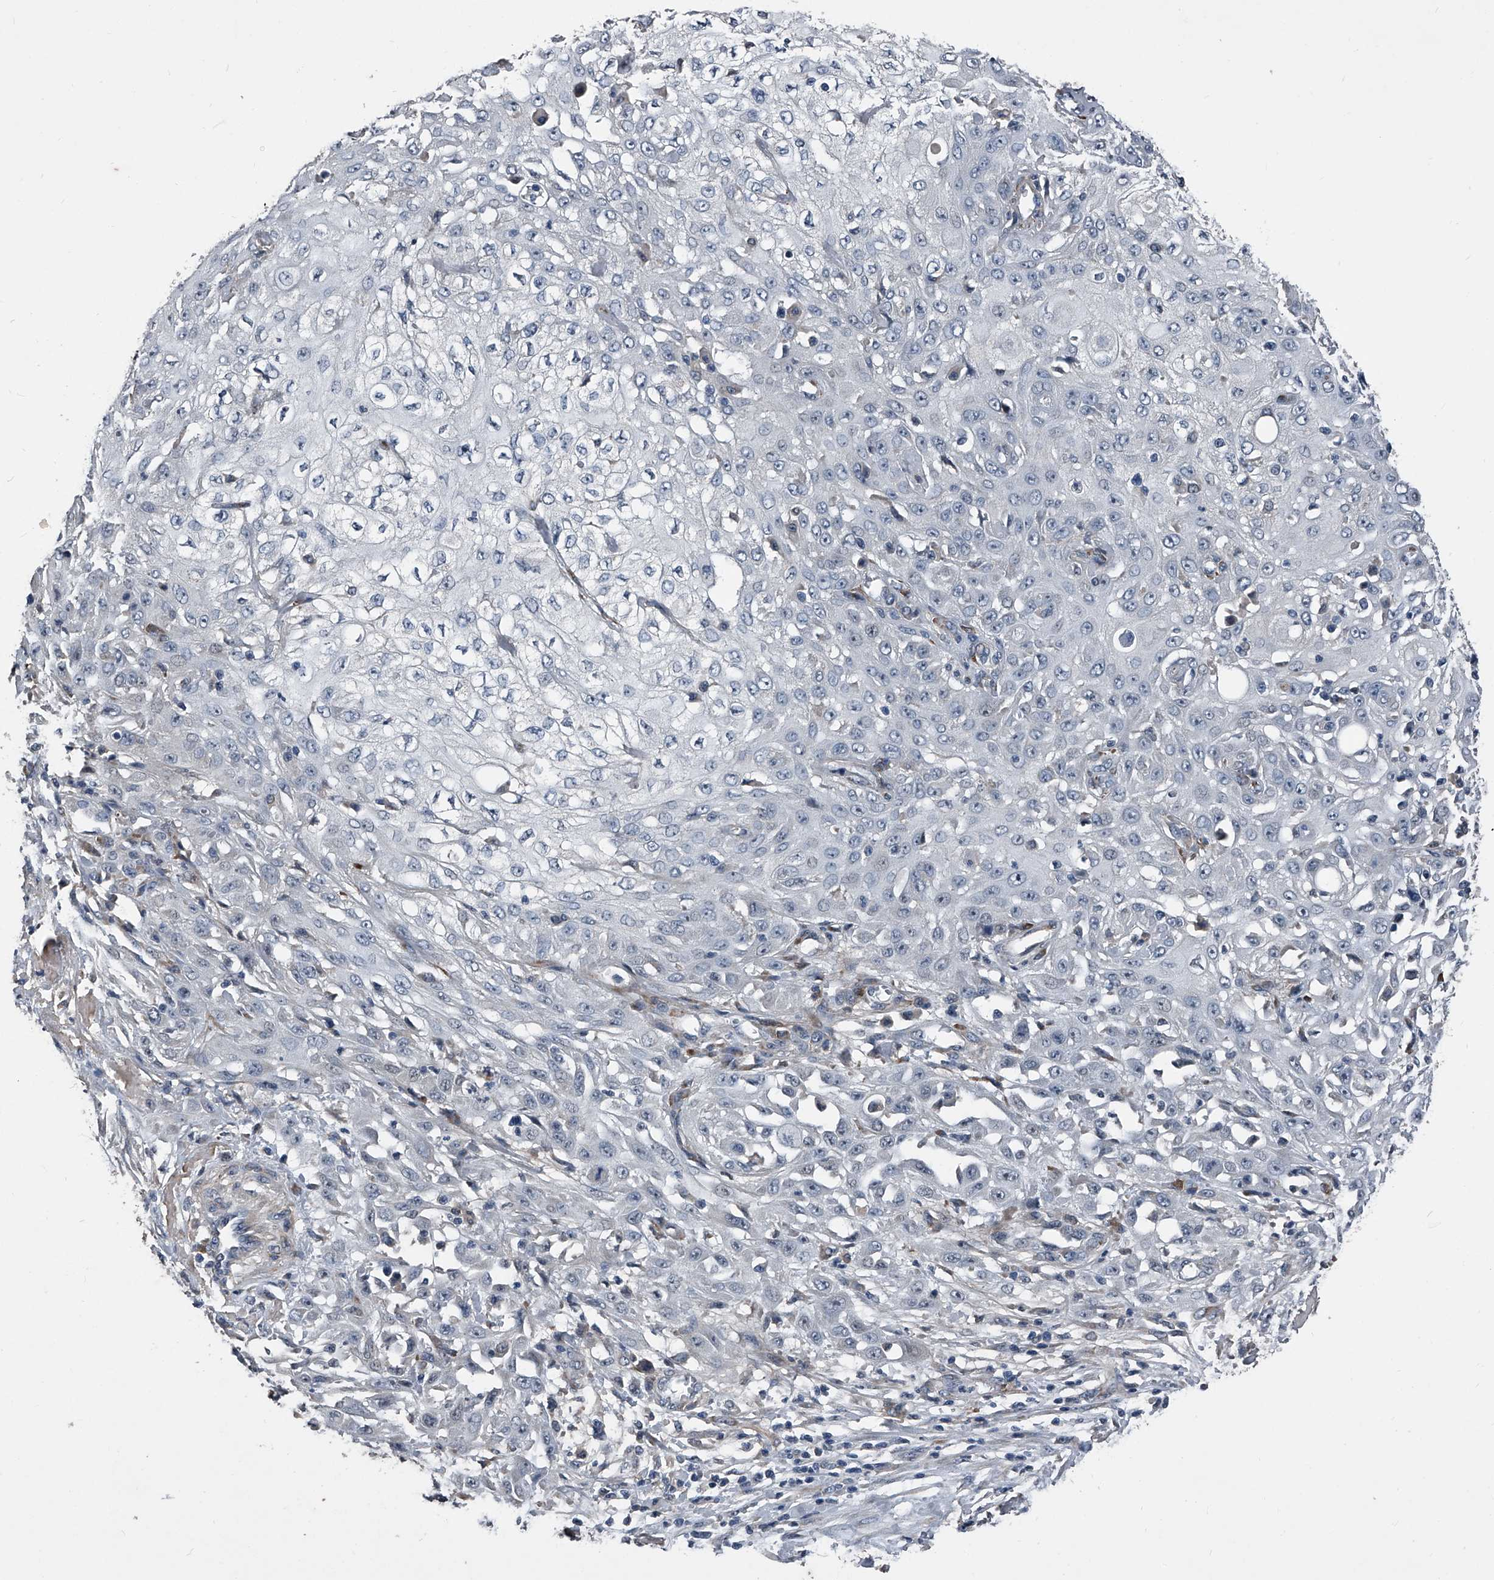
{"staining": {"intensity": "negative", "quantity": "none", "location": "none"}, "tissue": "skin cancer", "cell_type": "Tumor cells", "image_type": "cancer", "snomed": [{"axis": "morphology", "description": "Squamous cell carcinoma, NOS"}, {"axis": "morphology", "description": "Squamous cell carcinoma, metastatic, NOS"}, {"axis": "topography", "description": "Skin"}, {"axis": "topography", "description": "Lymph node"}], "caption": "A photomicrograph of human skin cancer (metastatic squamous cell carcinoma) is negative for staining in tumor cells. Nuclei are stained in blue.", "gene": "PHACTR1", "patient": {"sex": "male", "age": 75}}